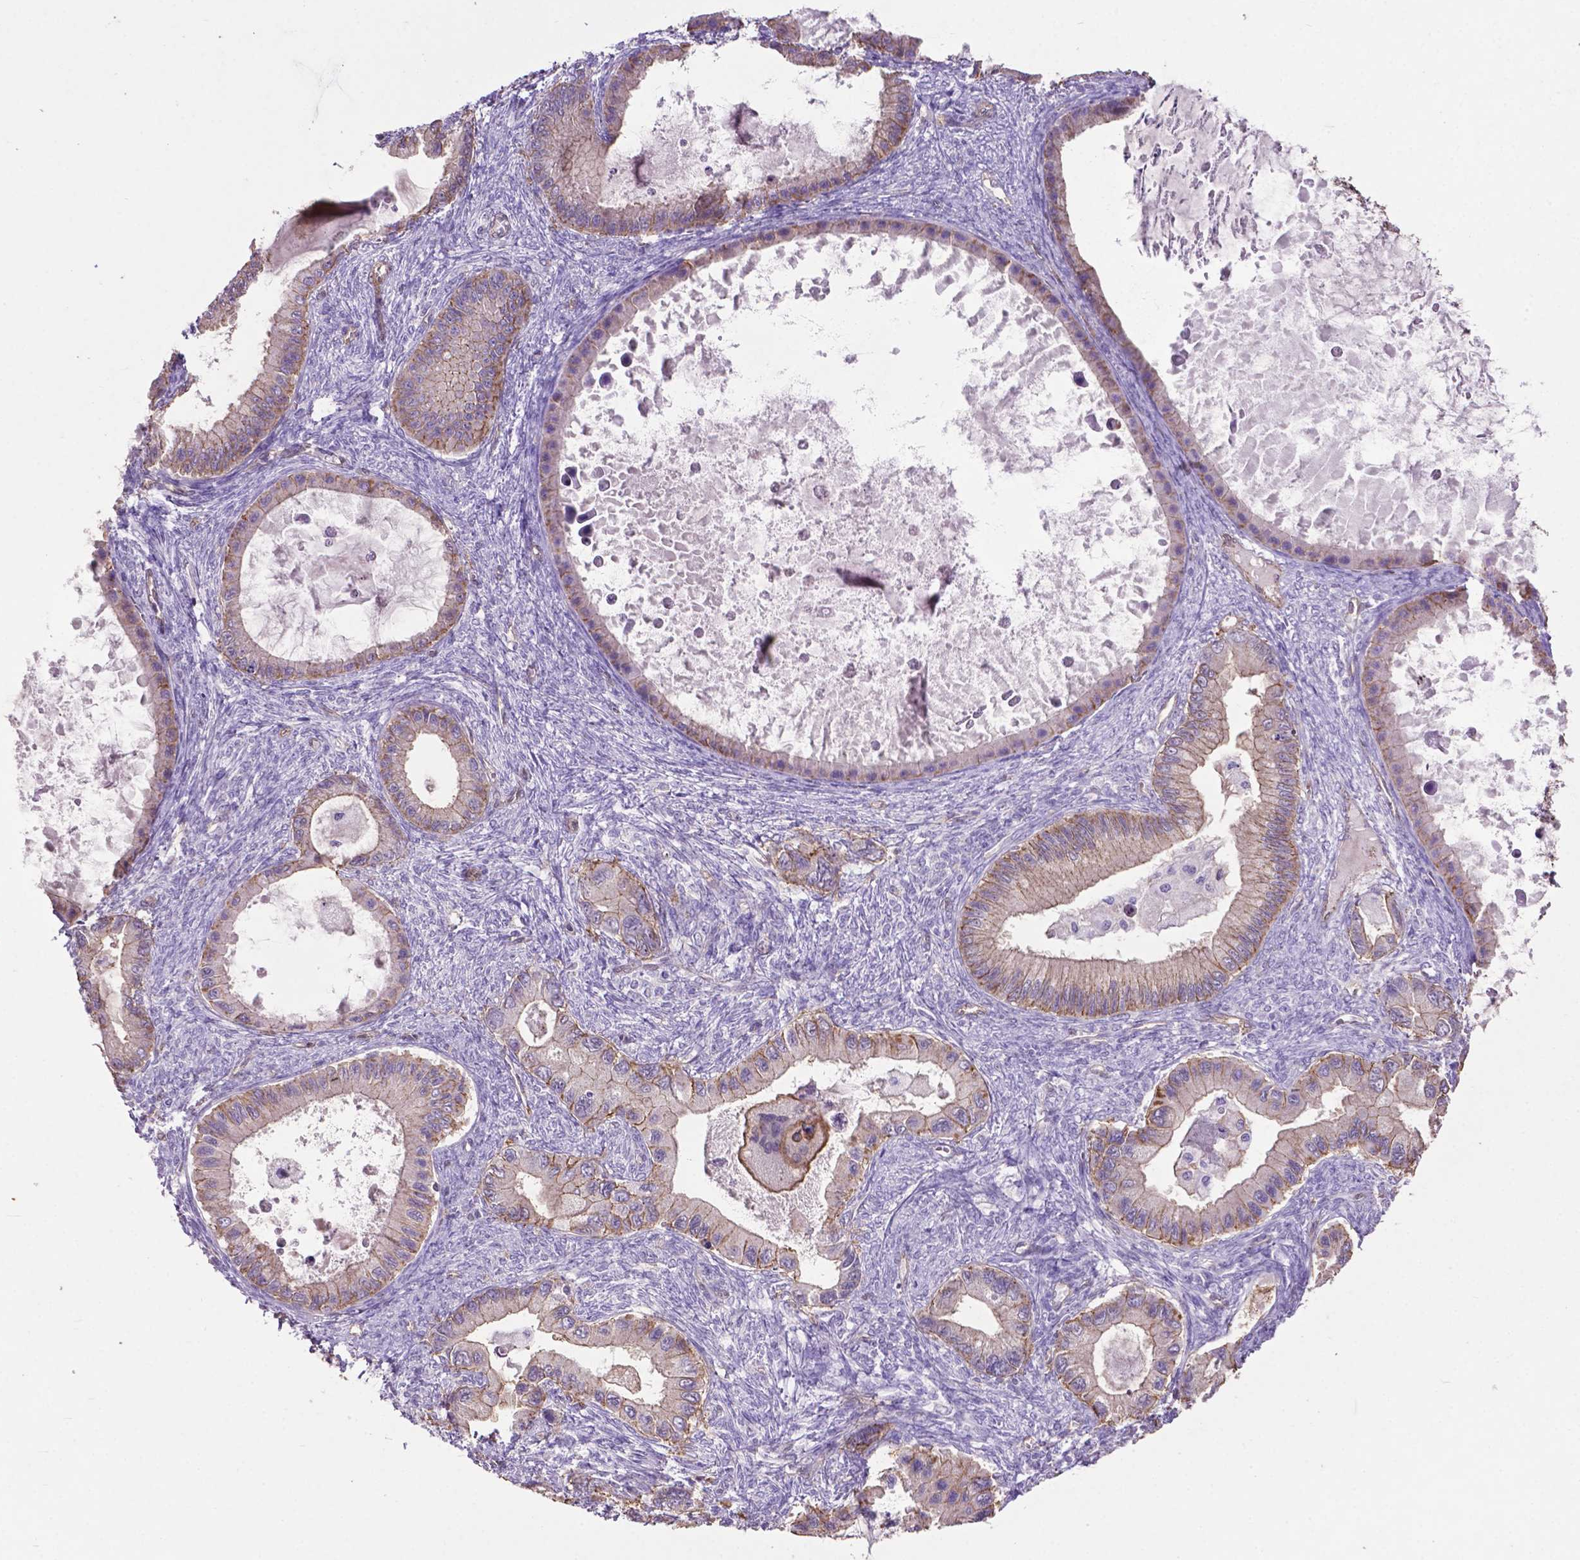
{"staining": {"intensity": "weak", "quantity": "25%-75%", "location": "cytoplasmic/membranous"}, "tissue": "ovarian cancer", "cell_type": "Tumor cells", "image_type": "cancer", "snomed": [{"axis": "morphology", "description": "Cystadenocarcinoma, mucinous, NOS"}, {"axis": "topography", "description": "Ovary"}], "caption": "Immunohistochemical staining of ovarian mucinous cystadenocarcinoma exhibits low levels of weak cytoplasmic/membranous staining in approximately 25%-75% of tumor cells.", "gene": "PDLIM1", "patient": {"sex": "female", "age": 64}}